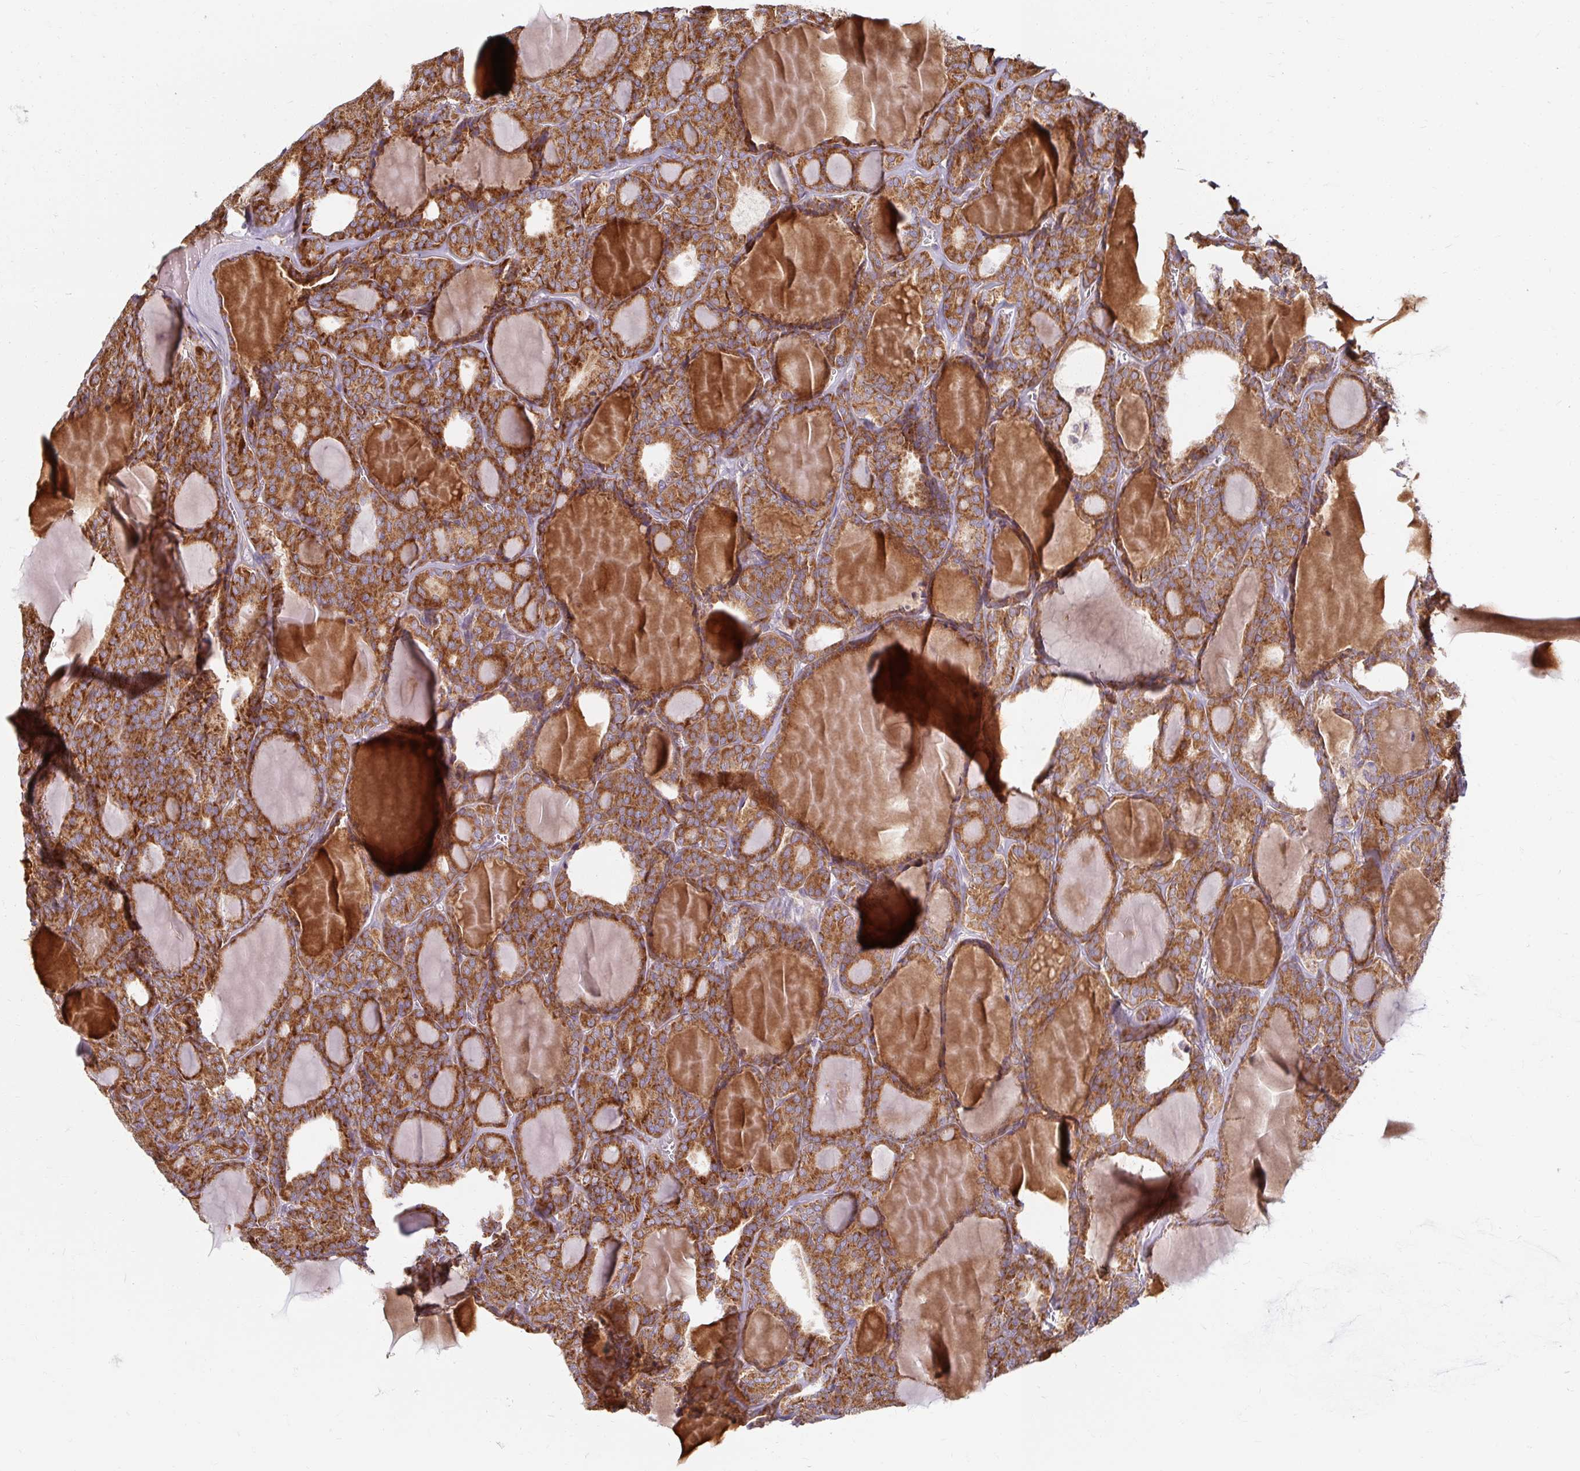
{"staining": {"intensity": "moderate", "quantity": ">75%", "location": "cytoplasmic/membranous"}, "tissue": "thyroid cancer", "cell_type": "Tumor cells", "image_type": "cancer", "snomed": [{"axis": "morphology", "description": "Follicular adenoma carcinoma, NOS"}, {"axis": "topography", "description": "Thyroid gland"}], "caption": "Moderate cytoplasmic/membranous staining is appreciated in about >75% of tumor cells in thyroid cancer (follicular adenoma carcinoma). Immunohistochemistry stains the protein in brown and the nuclei are stained blue.", "gene": "SKP2", "patient": {"sex": "male", "age": 74}}